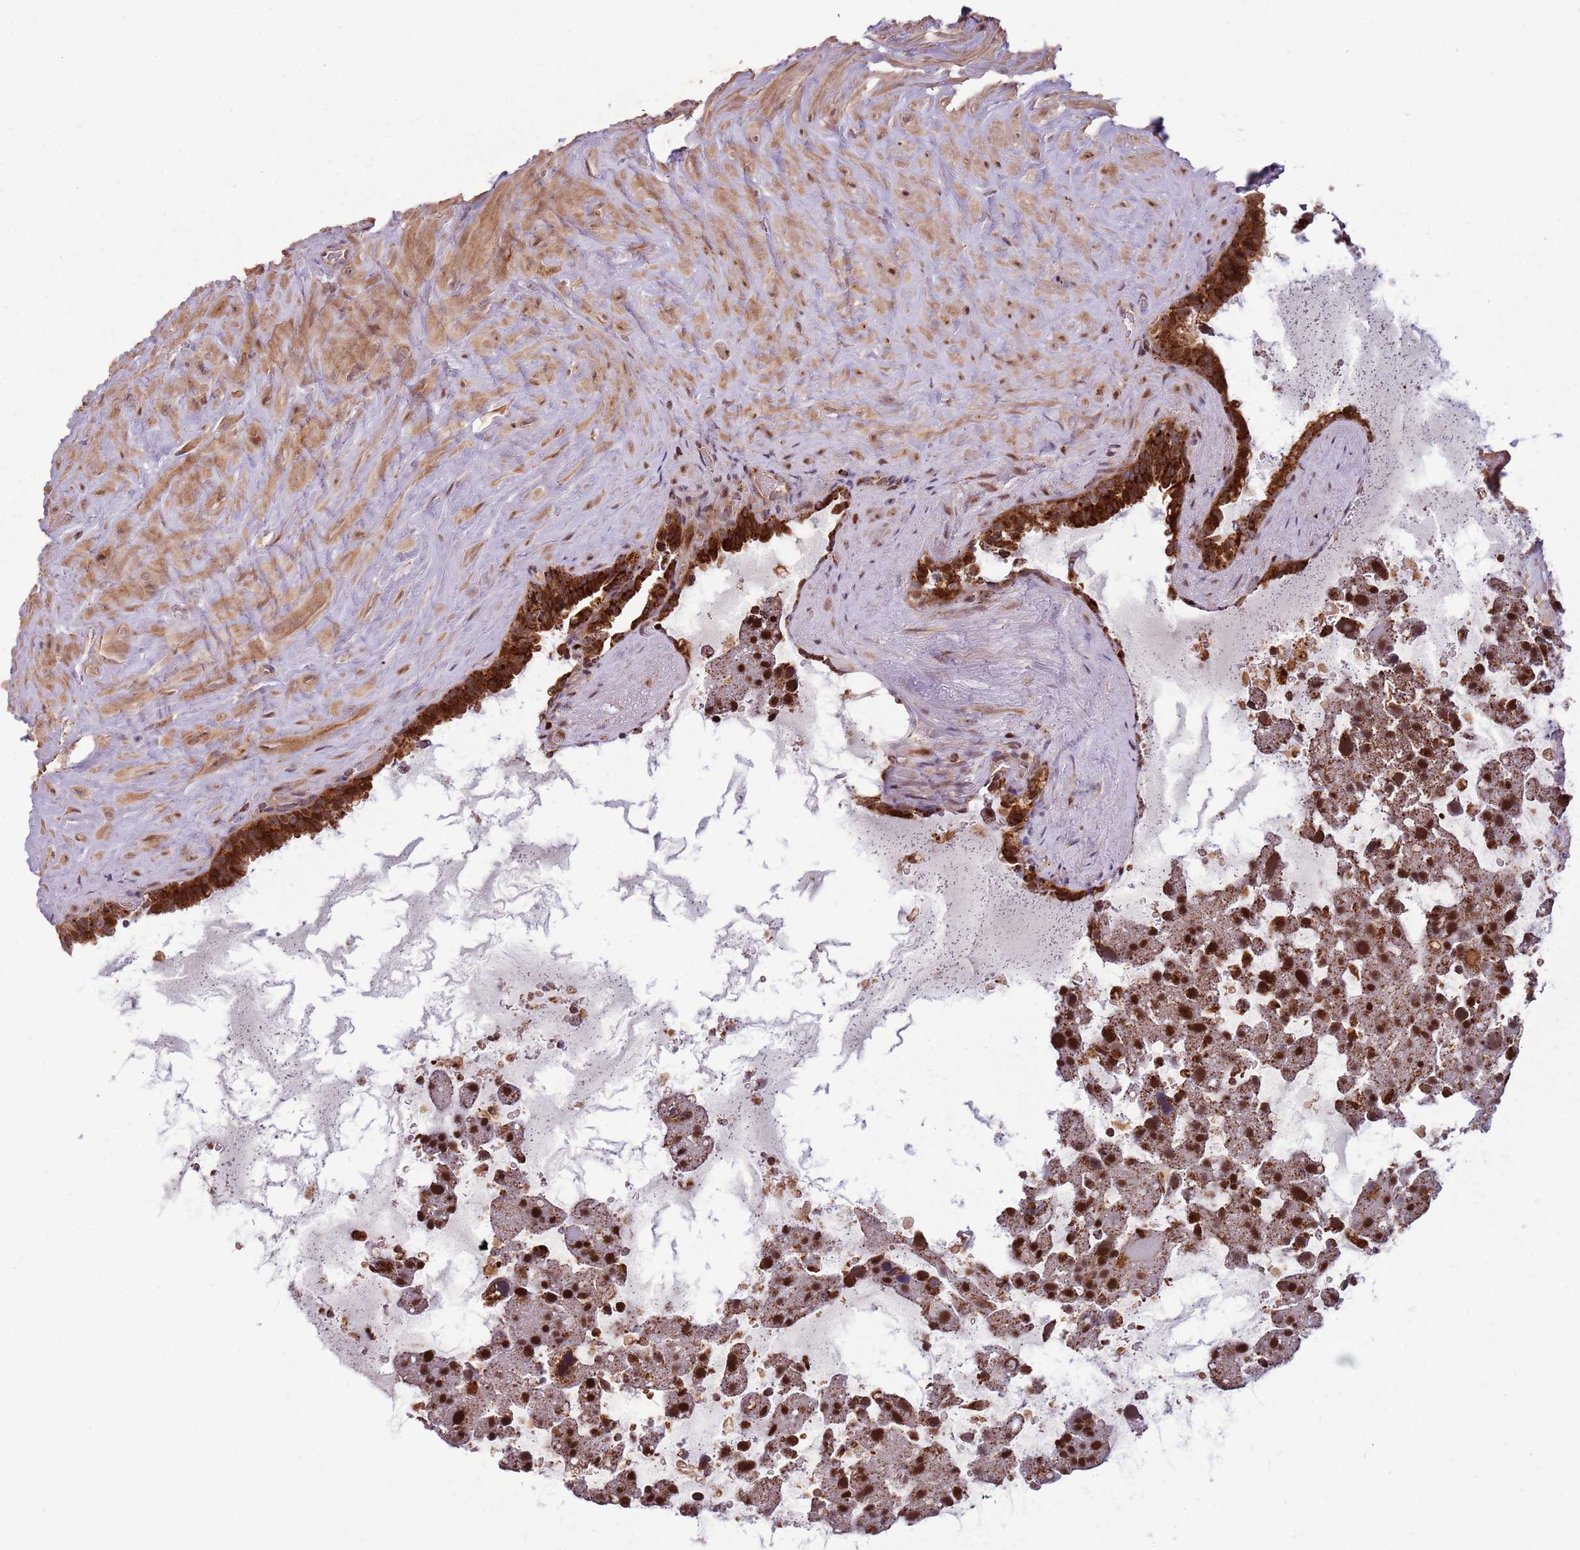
{"staining": {"intensity": "strong", "quantity": ">75%", "location": "cytoplasmic/membranous,nuclear"}, "tissue": "seminal vesicle", "cell_type": "Glandular cells", "image_type": "normal", "snomed": [{"axis": "morphology", "description": "Normal tissue, NOS"}, {"axis": "topography", "description": "Seminal veicle"}], "caption": "IHC of benign human seminal vesicle demonstrates high levels of strong cytoplasmic/membranous,nuclear expression in about >75% of glandular cells.", "gene": "ULK3", "patient": {"sex": "male", "age": 68}}